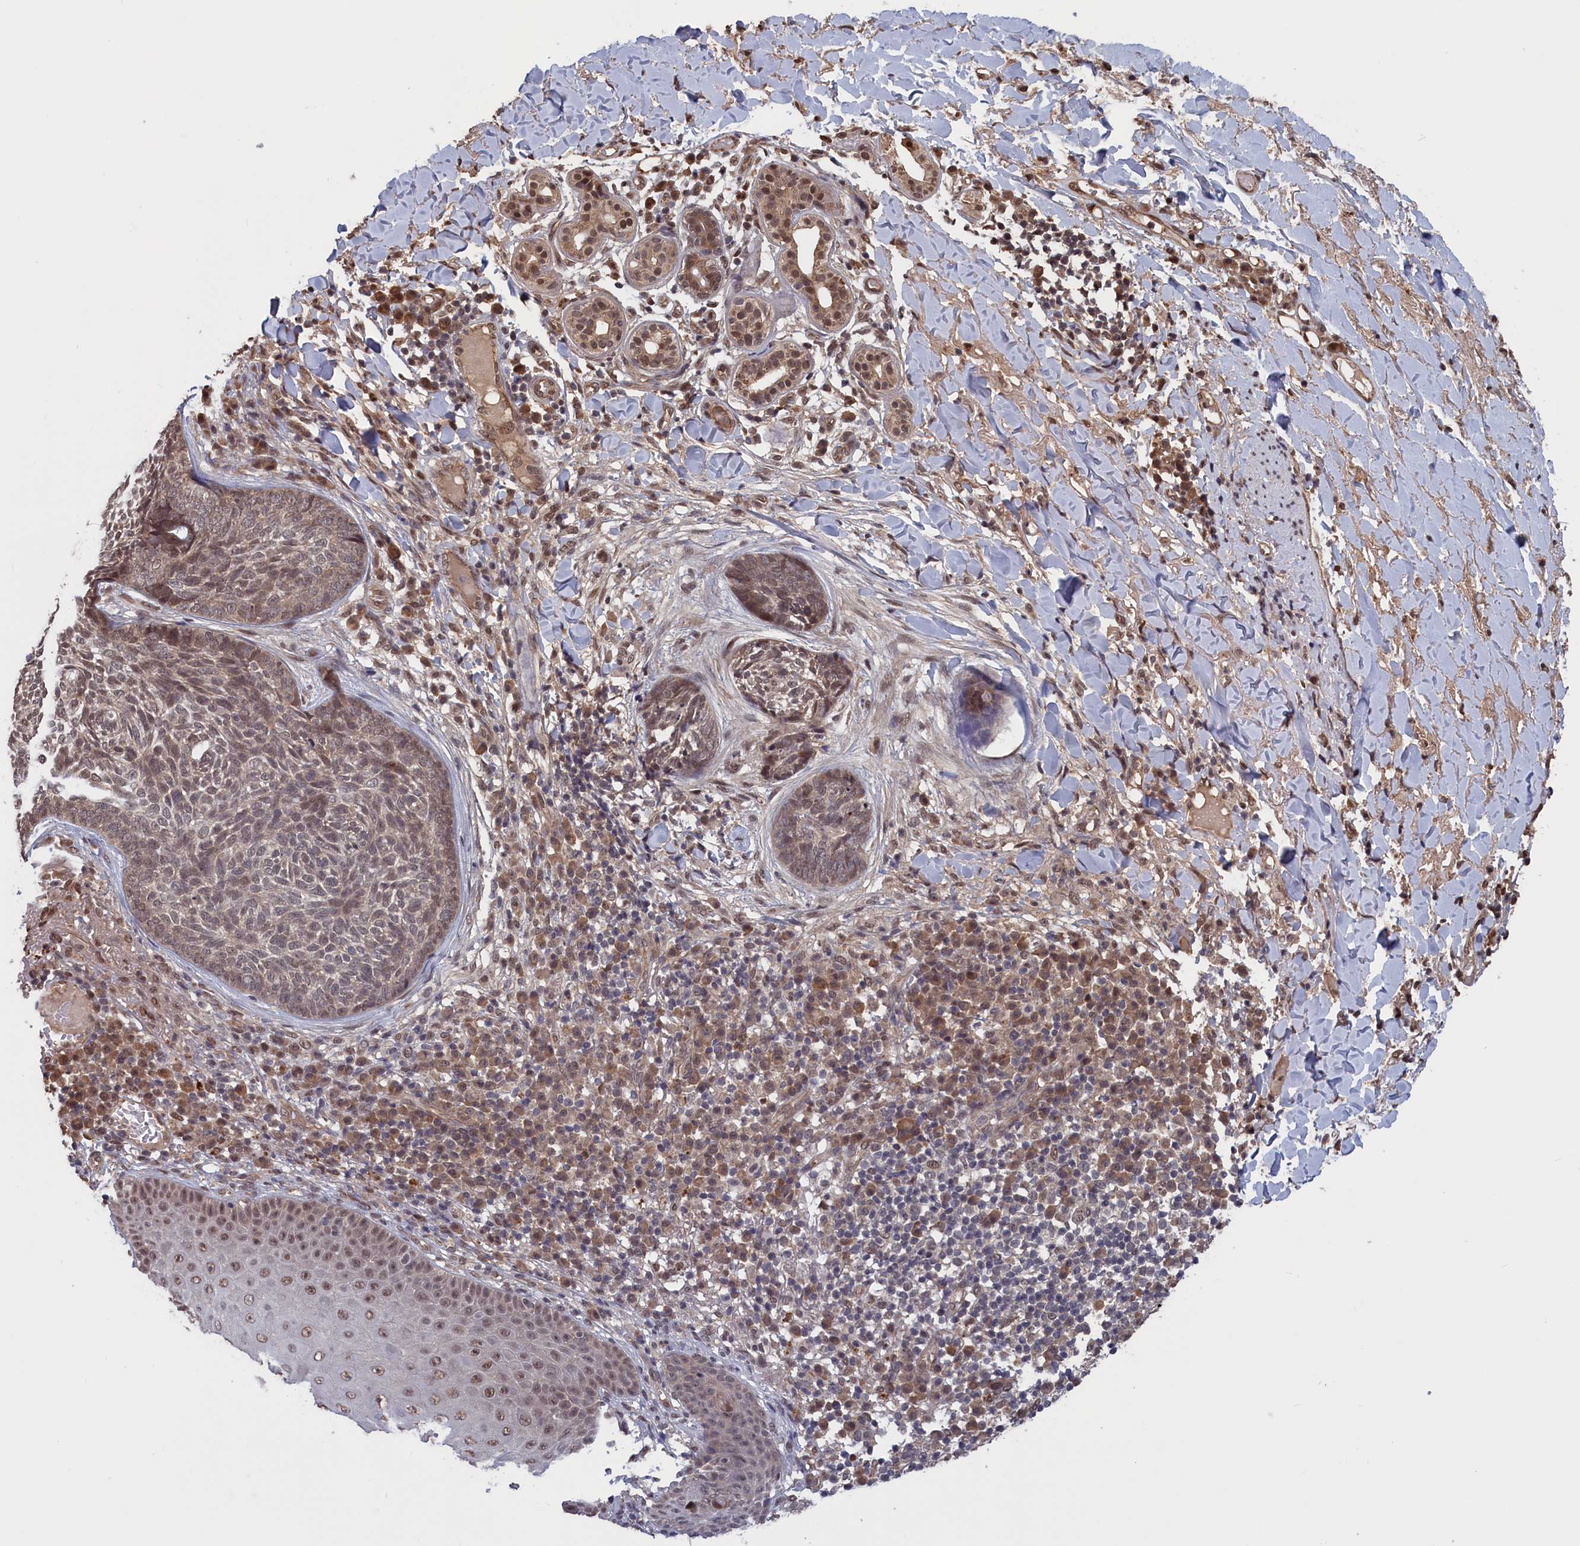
{"staining": {"intensity": "weak", "quantity": "<25%", "location": "nuclear"}, "tissue": "skin cancer", "cell_type": "Tumor cells", "image_type": "cancer", "snomed": [{"axis": "morphology", "description": "Basal cell carcinoma"}, {"axis": "topography", "description": "Skin"}], "caption": "The histopathology image demonstrates no staining of tumor cells in skin basal cell carcinoma.", "gene": "PLP2", "patient": {"sex": "male", "age": 85}}